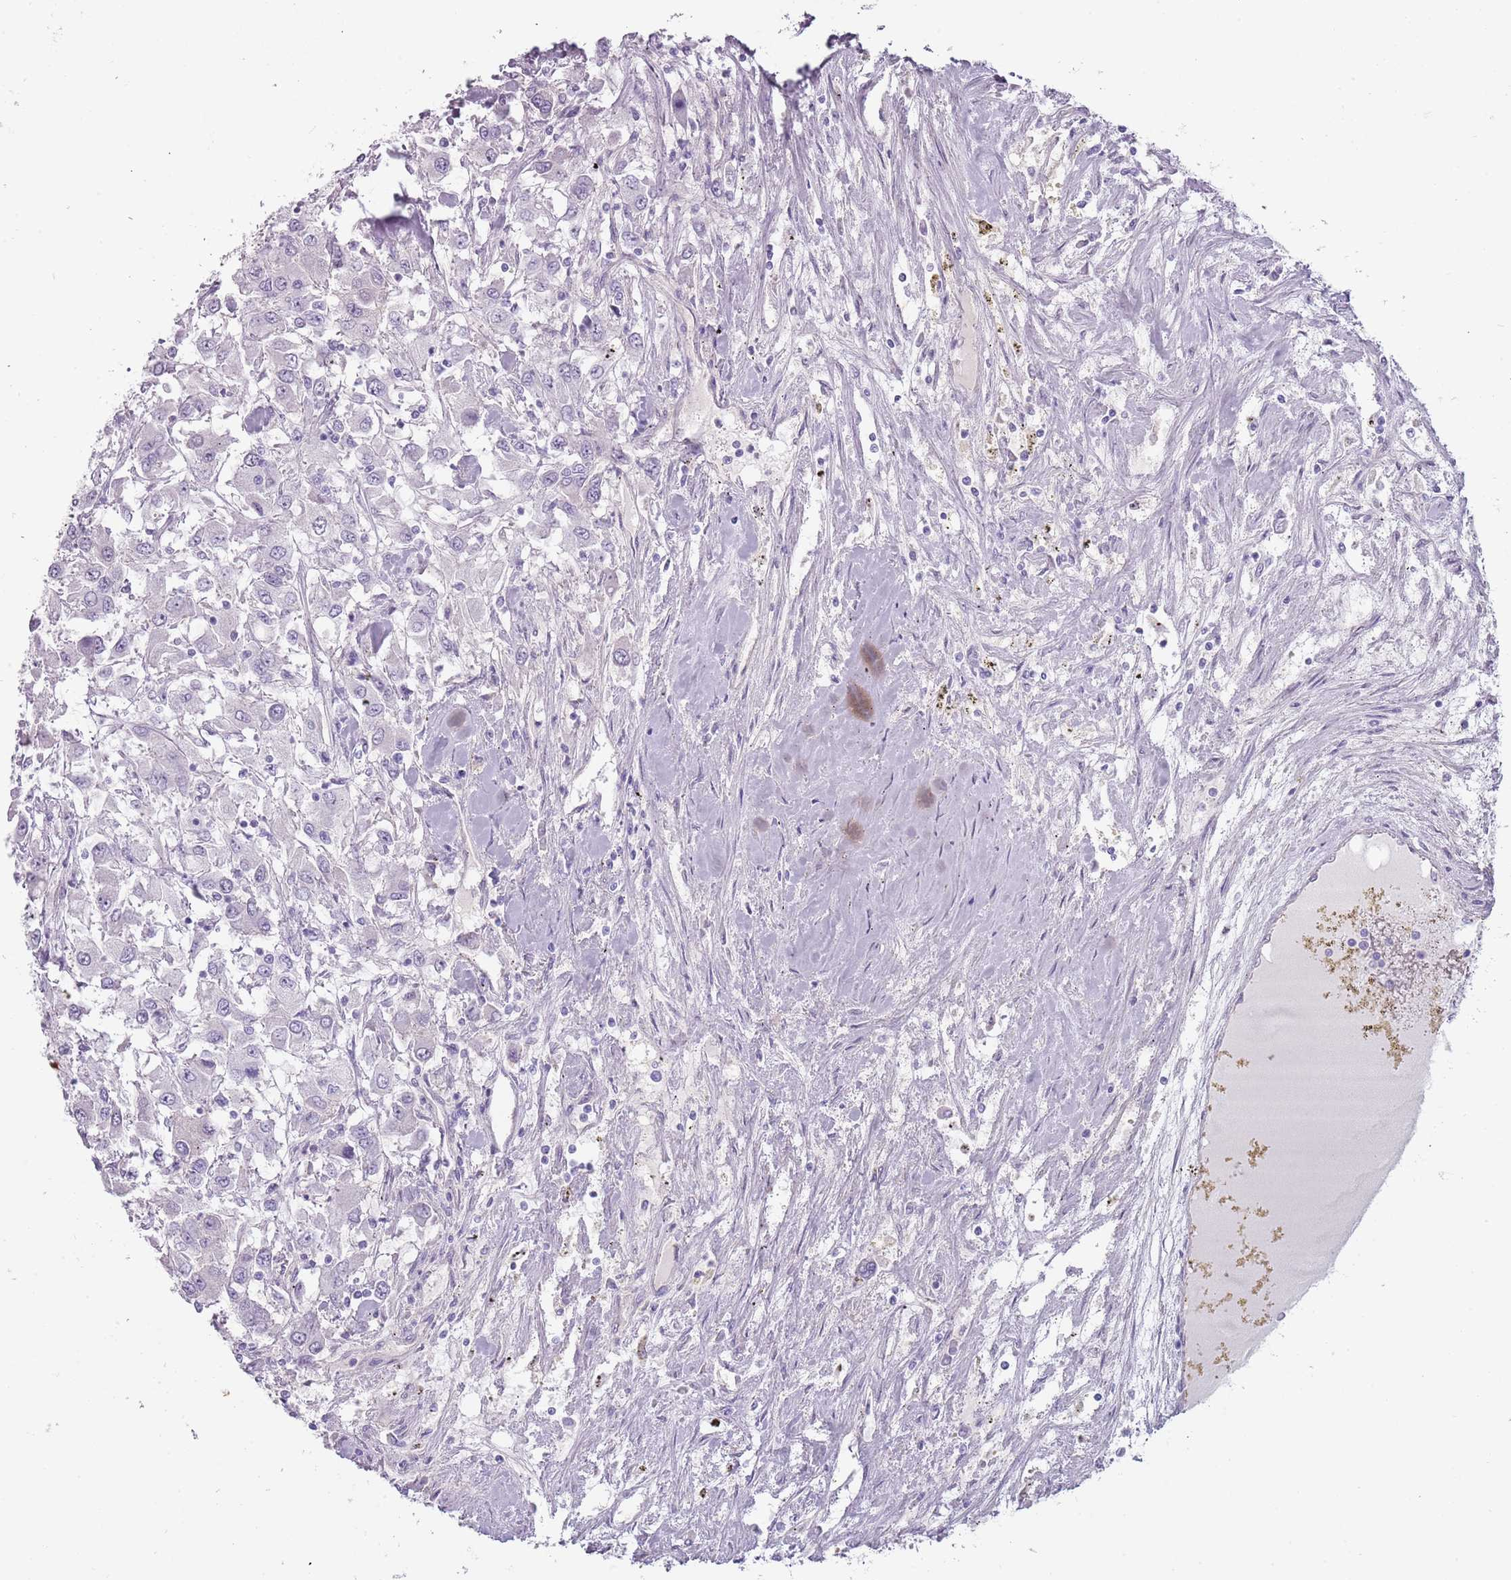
{"staining": {"intensity": "negative", "quantity": "none", "location": "none"}, "tissue": "renal cancer", "cell_type": "Tumor cells", "image_type": "cancer", "snomed": [{"axis": "morphology", "description": "Adenocarcinoma, NOS"}, {"axis": "topography", "description": "Kidney"}], "caption": "There is no significant expression in tumor cells of adenocarcinoma (renal).", "gene": "RFX2", "patient": {"sex": "female", "age": 67}}